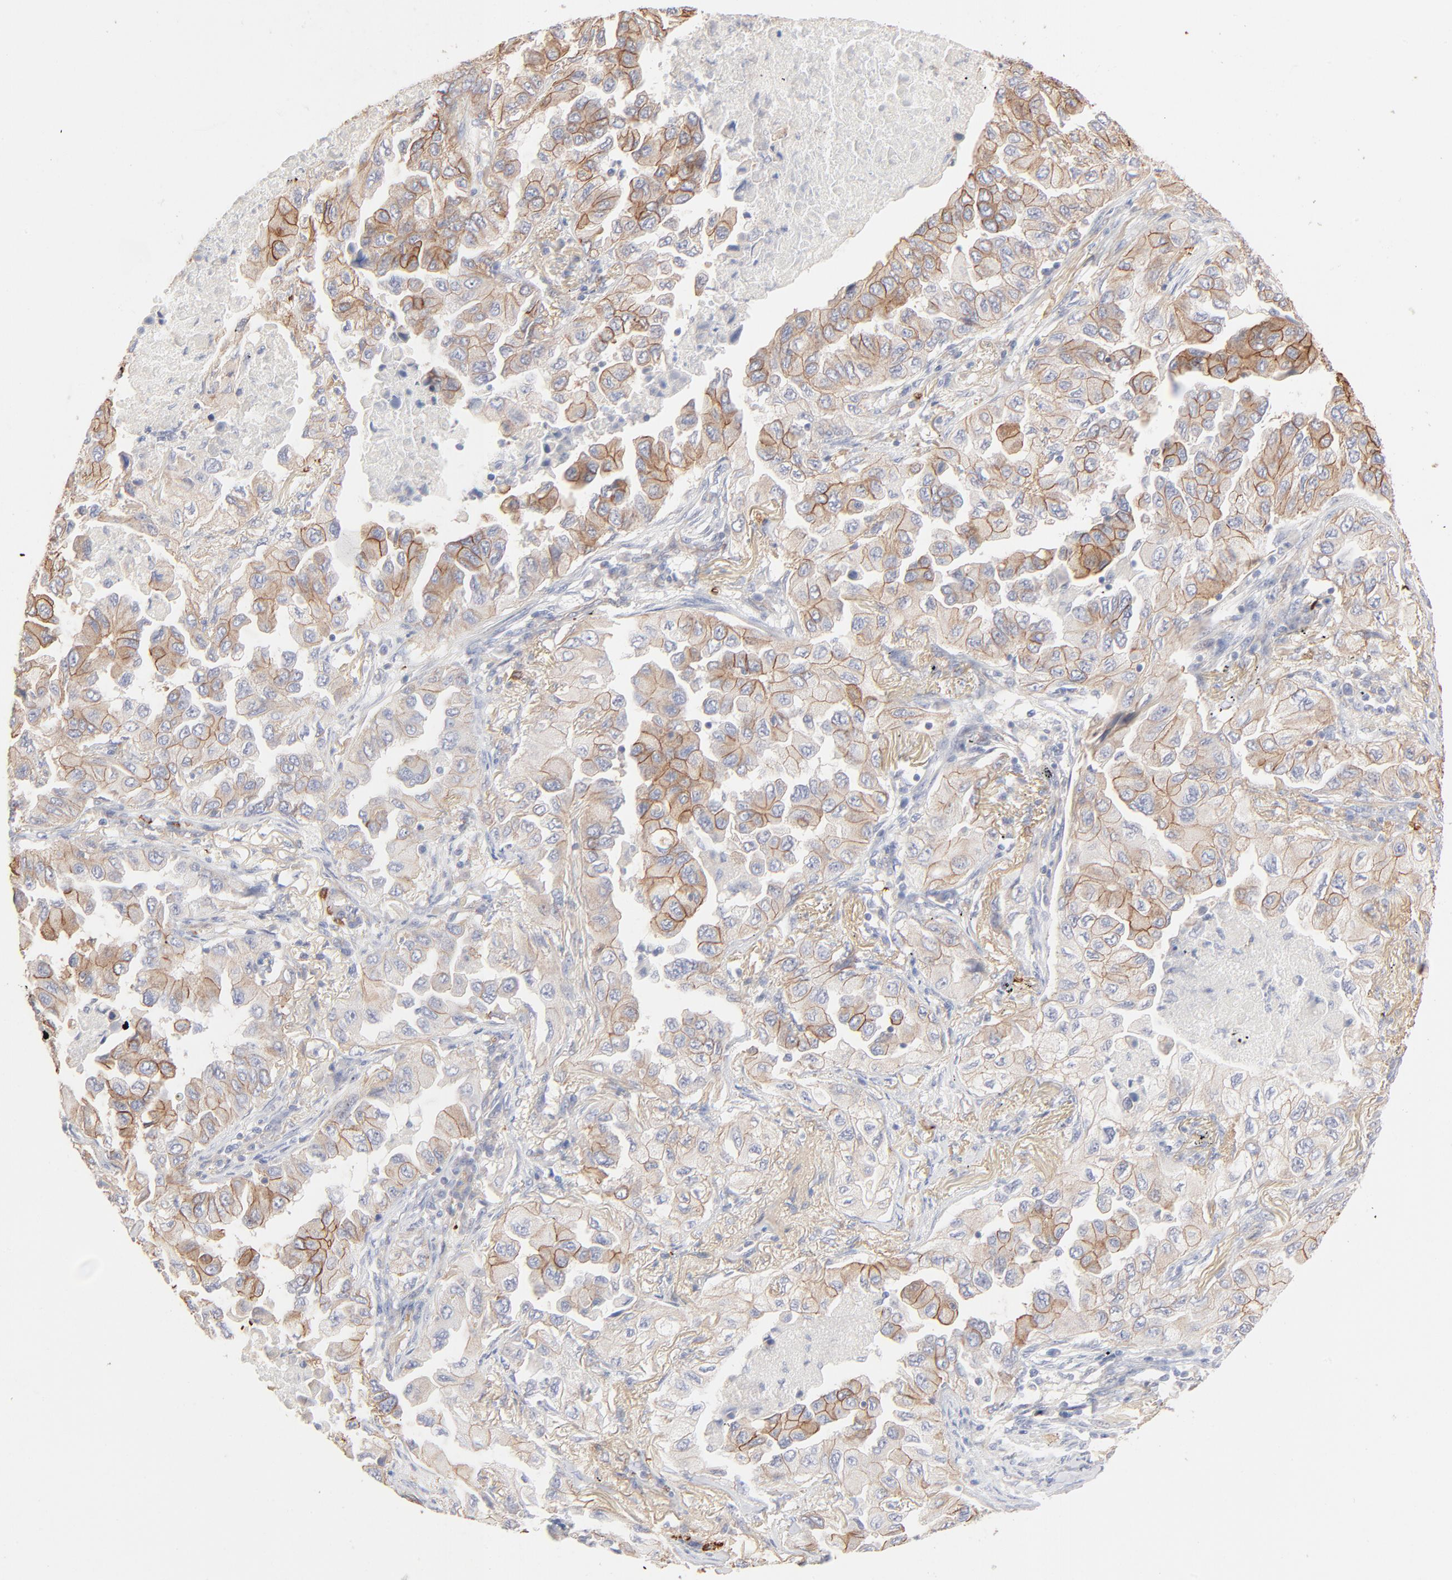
{"staining": {"intensity": "moderate", "quantity": "25%-75%", "location": "cytoplasmic/membranous"}, "tissue": "lung cancer", "cell_type": "Tumor cells", "image_type": "cancer", "snomed": [{"axis": "morphology", "description": "Adenocarcinoma, NOS"}, {"axis": "topography", "description": "Lung"}], "caption": "Human lung adenocarcinoma stained with a protein marker exhibits moderate staining in tumor cells.", "gene": "SPTB", "patient": {"sex": "female", "age": 65}}